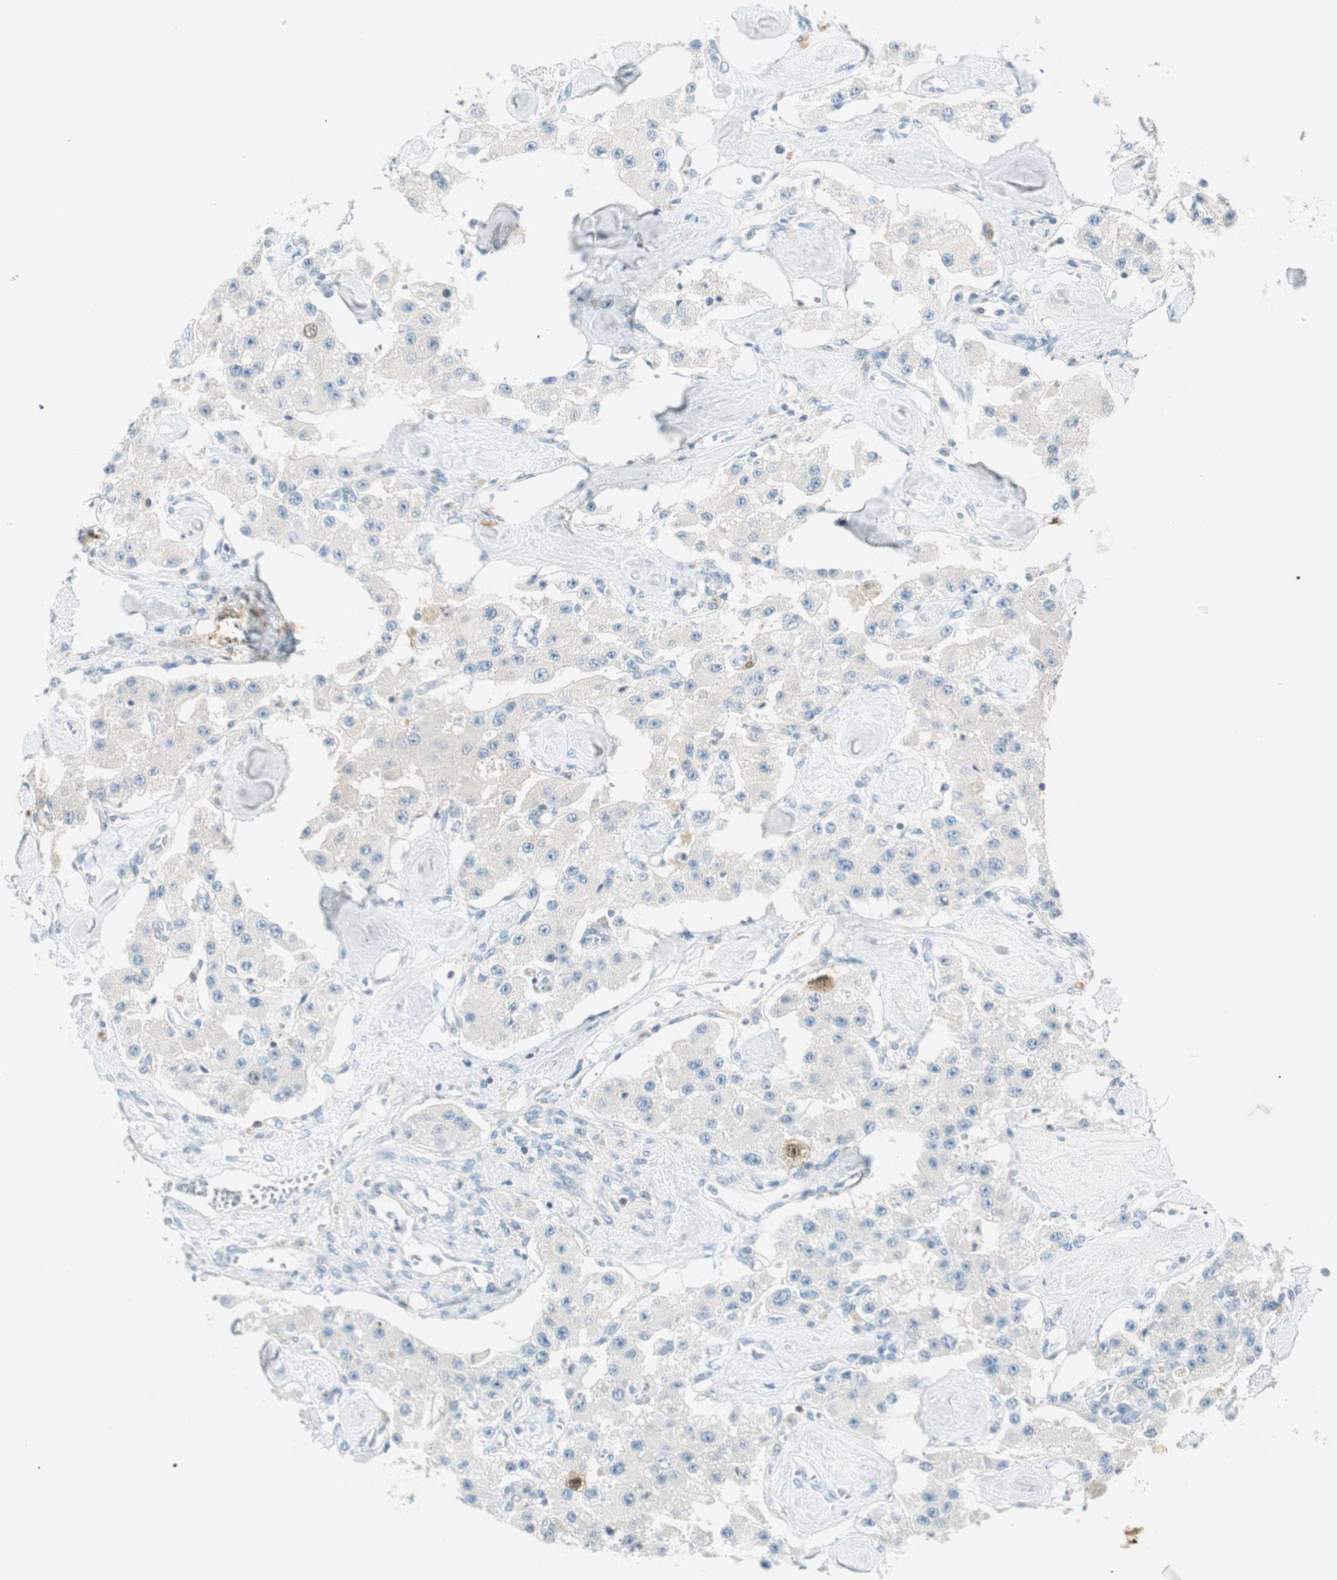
{"staining": {"intensity": "negative", "quantity": "none", "location": "none"}, "tissue": "carcinoid", "cell_type": "Tumor cells", "image_type": "cancer", "snomed": [{"axis": "morphology", "description": "Carcinoid, malignant, NOS"}, {"axis": "topography", "description": "Pancreas"}], "caption": "An image of malignant carcinoid stained for a protein displays no brown staining in tumor cells.", "gene": "PTTG1", "patient": {"sex": "male", "age": 41}}